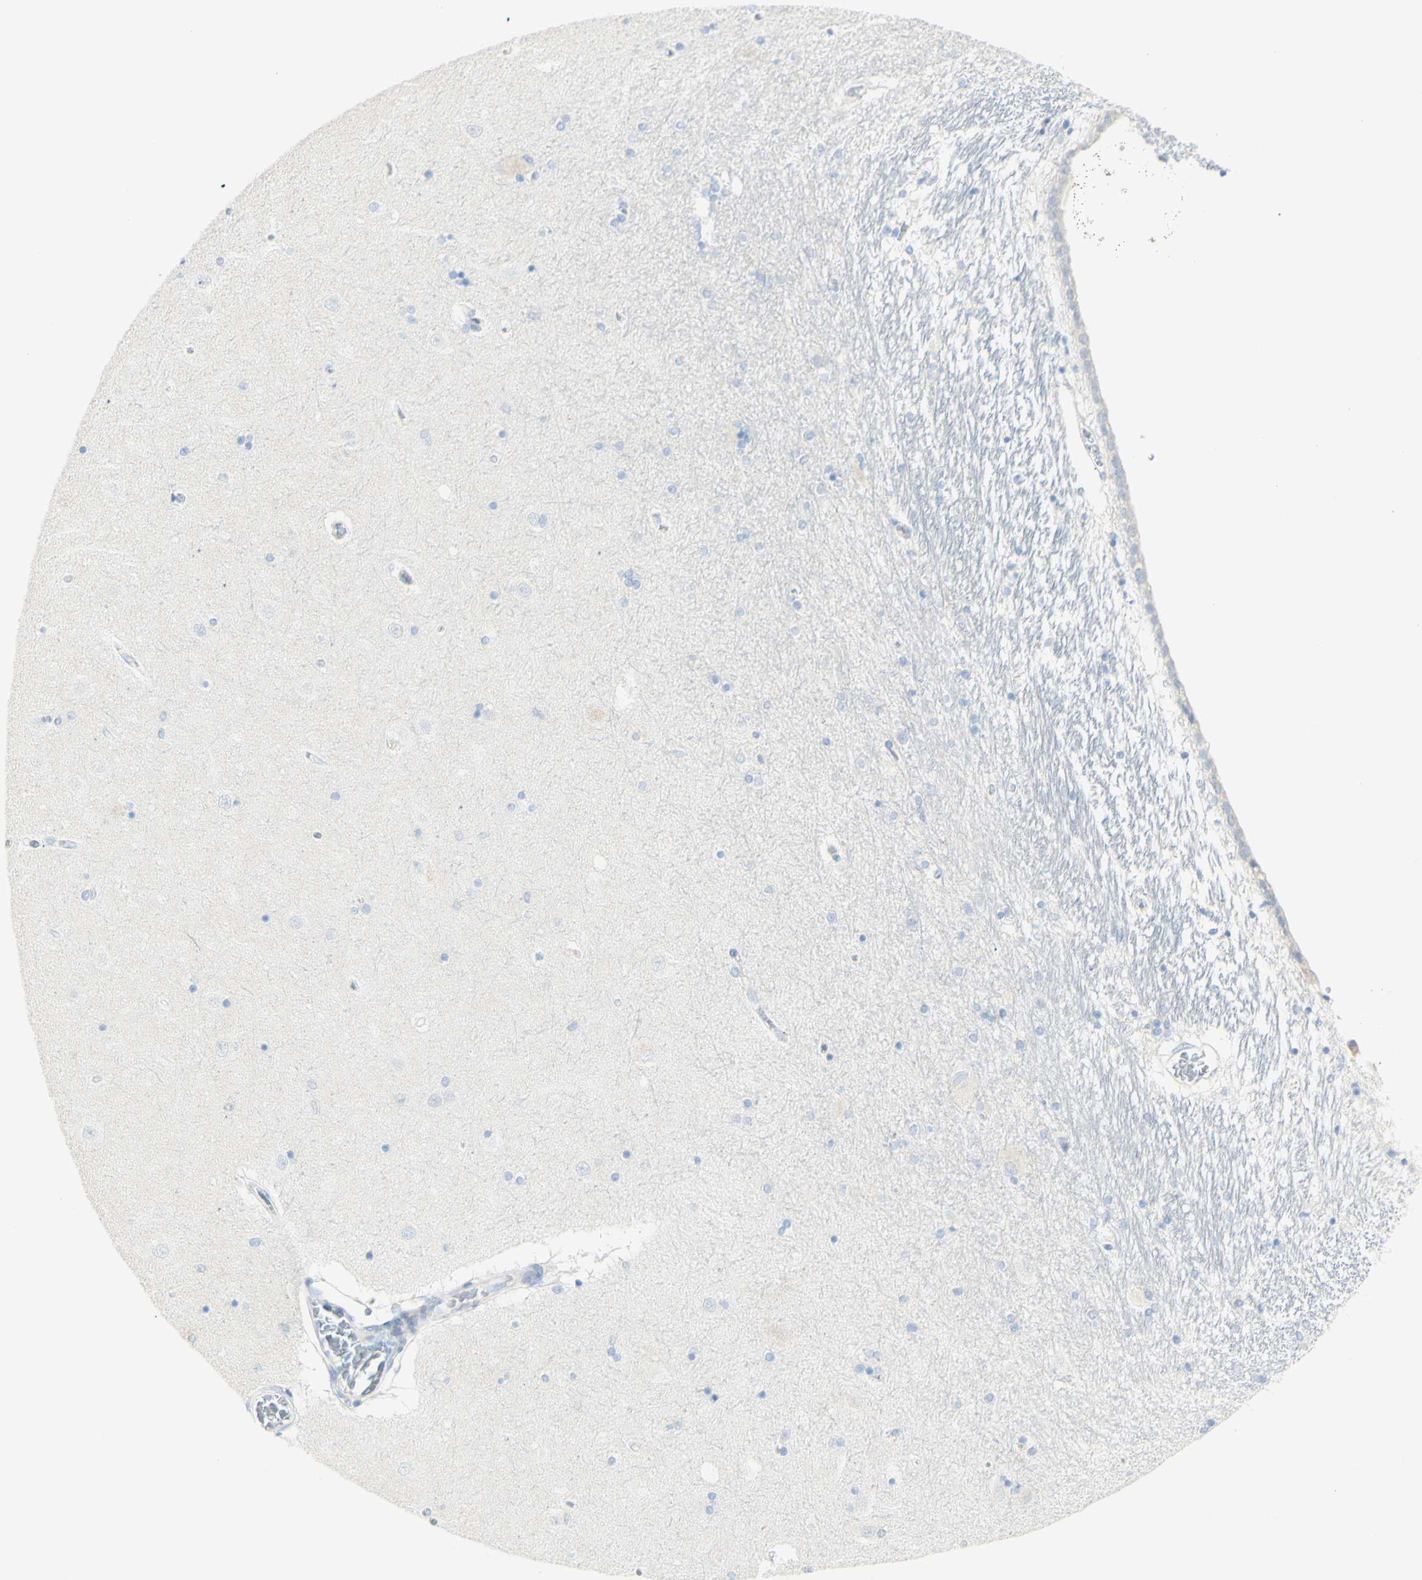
{"staining": {"intensity": "negative", "quantity": "none", "location": "none"}, "tissue": "hippocampus", "cell_type": "Glial cells", "image_type": "normal", "snomed": [{"axis": "morphology", "description": "Normal tissue, NOS"}, {"axis": "topography", "description": "Hippocampus"}], "caption": "Protein analysis of benign hippocampus exhibits no significant staining in glial cells. (DAB (3,3'-diaminobenzidine) immunohistochemistry visualized using brightfield microscopy, high magnification).", "gene": "LETM1", "patient": {"sex": "female", "age": 54}}